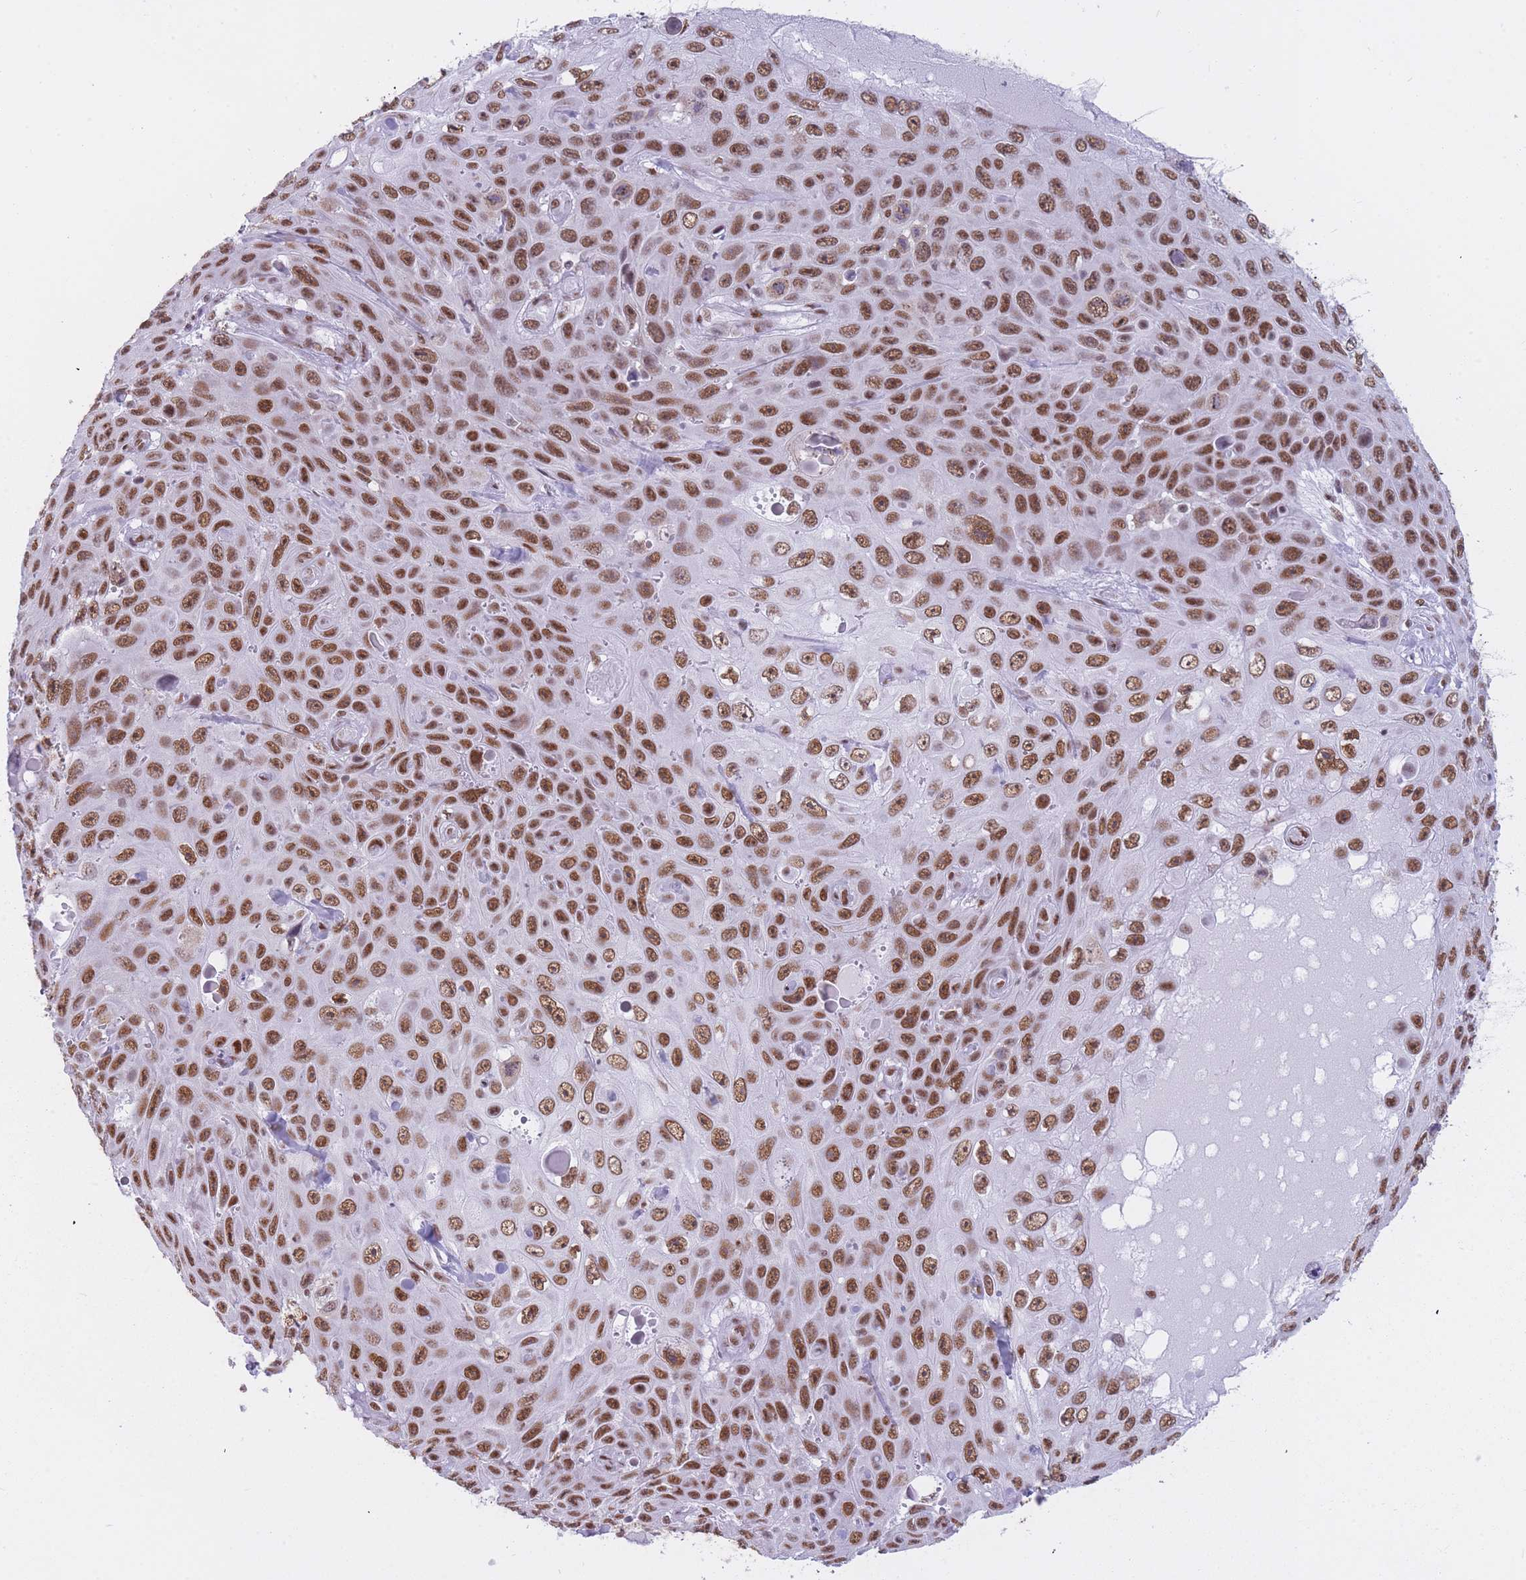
{"staining": {"intensity": "strong", "quantity": ">75%", "location": "nuclear"}, "tissue": "skin cancer", "cell_type": "Tumor cells", "image_type": "cancer", "snomed": [{"axis": "morphology", "description": "Squamous cell carcinoma, NOS"}, {"axis": "topography", "description": "Skin"}], "caption": "A high-resolution micrograph shows IHC staining of skin squamous cell carcinoma, which displays strong nuclear staining in approximately >75% of tumor cells. The protein of interest is shown in brown color, while the nuclei are stained blue.", "gene": "HNRNPUL1", "patient": {"sex": "male", "age": 82}}